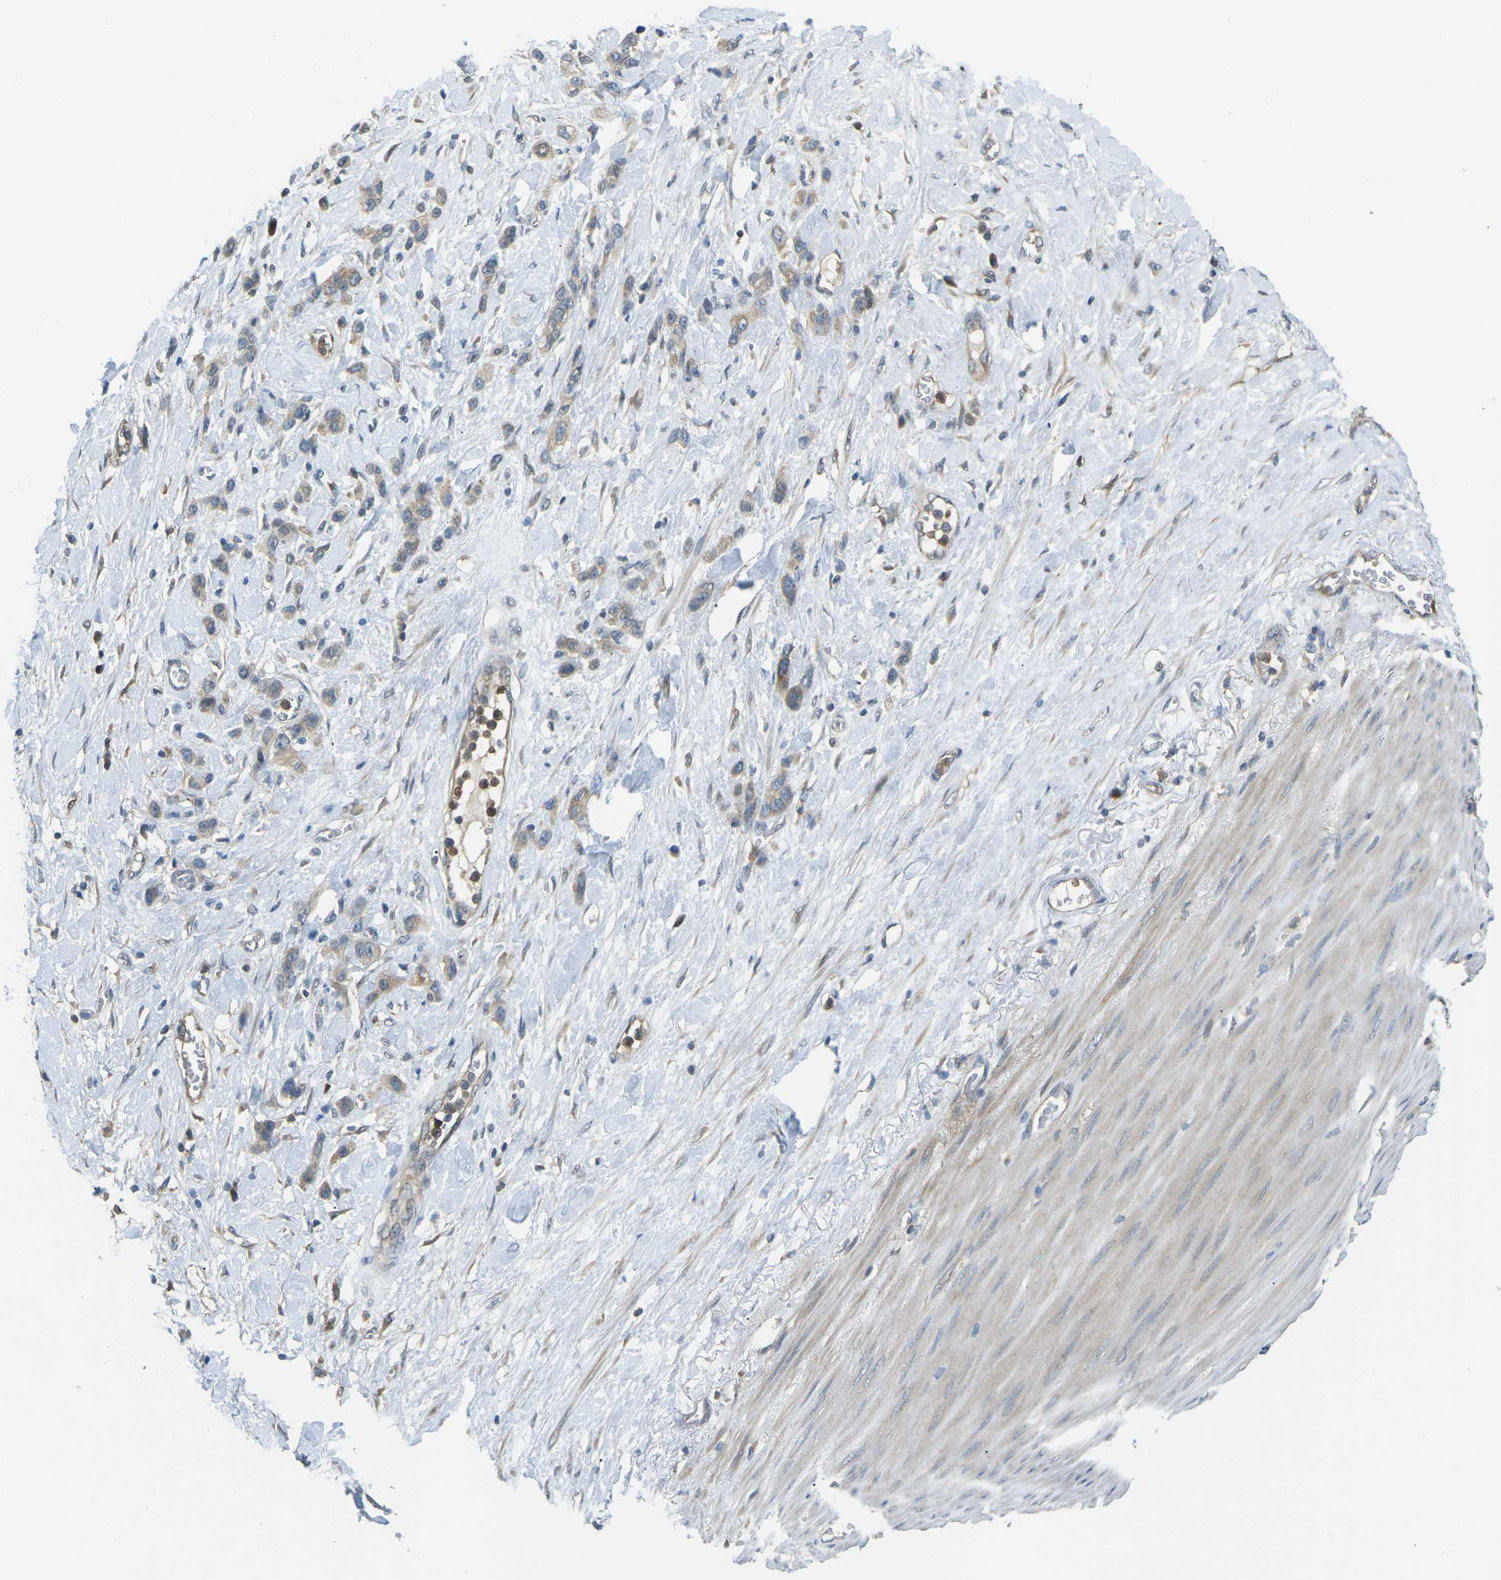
{"staining": {"intensity": "weak", "quantity": ">75%", "location": "cytoplasmic/membranous"}, "tissue": "stomach cancer", "cell_type": "Tumor cells", "image_type": "cancer", "snomed": [{"axis": "morphology", "description": "Adenocarcinoma, NOS"}, {"axis": "morphology", "description": "Adenocarcinoma, High grade"}, {"axis": "topography", "description": "Stomach, upper"}, {"axis": "topography", "description": "Stomach, lower"}], "caption": "Human high-grade adenocarcinoma (stomach) stained with a brown dye shows weak cytoplasmic/membranous positive staining in approximately >75% of tumor cells.", "gene": "PIEZO2", "patient": {"sex": "female", "age": 65}}